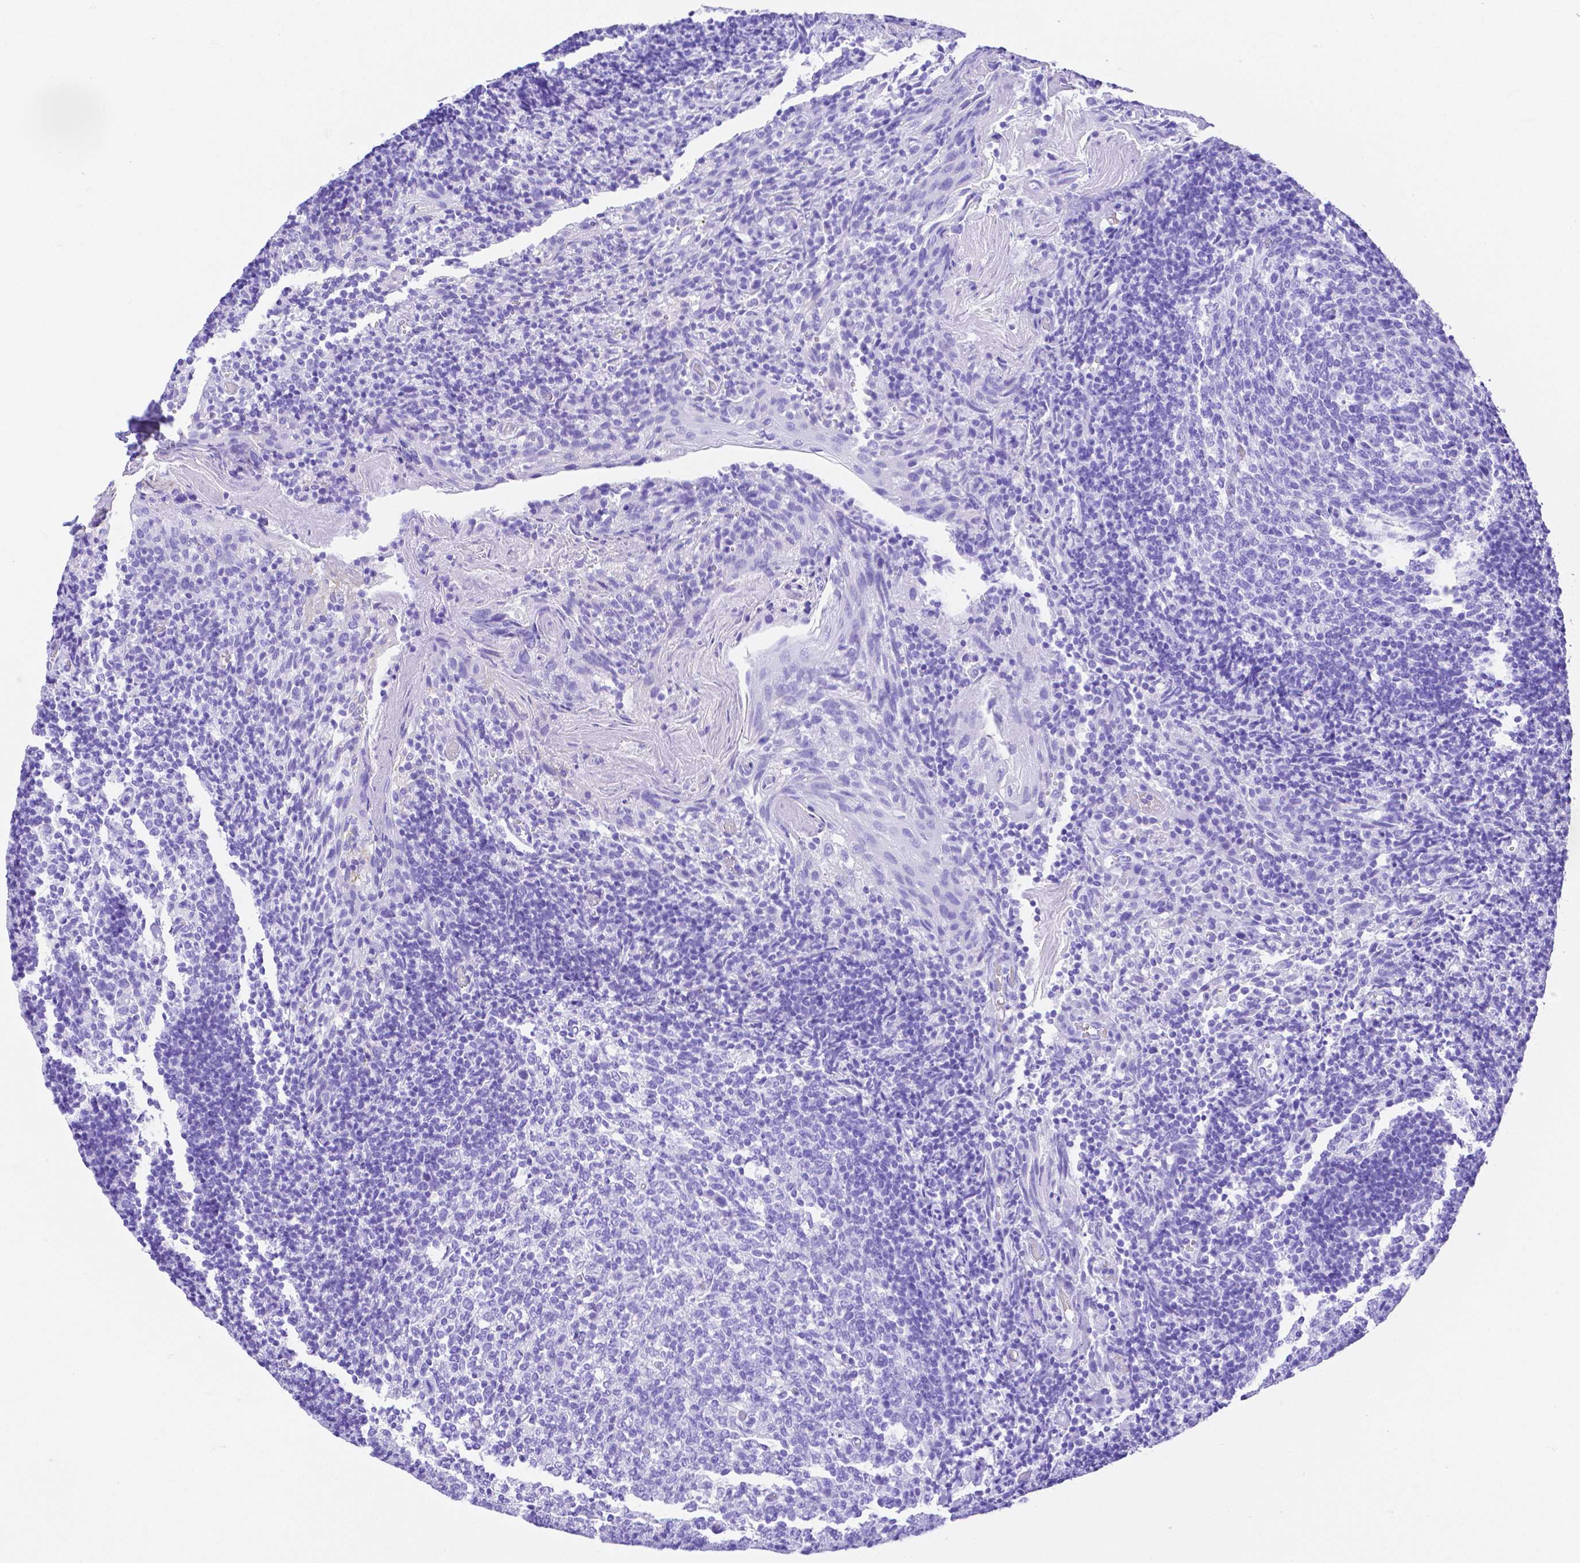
{"staining": {"intensity": "negative", "quantity": "none", "location": "none"}, "tissue": "tonsil", "cell_type": "Germinal center cells", "image_type": "normal", "snomed": [{"axis": "morphology", "description": "Normal tissue, NOS"}, {"axis": "topography", "description": "Tonsil"}], "caption": "The micrograph displays no staining of germinal center cells in normal tonsil.", "gene": "SMR3A", "patient": {"sex": "female", "age": 10}}